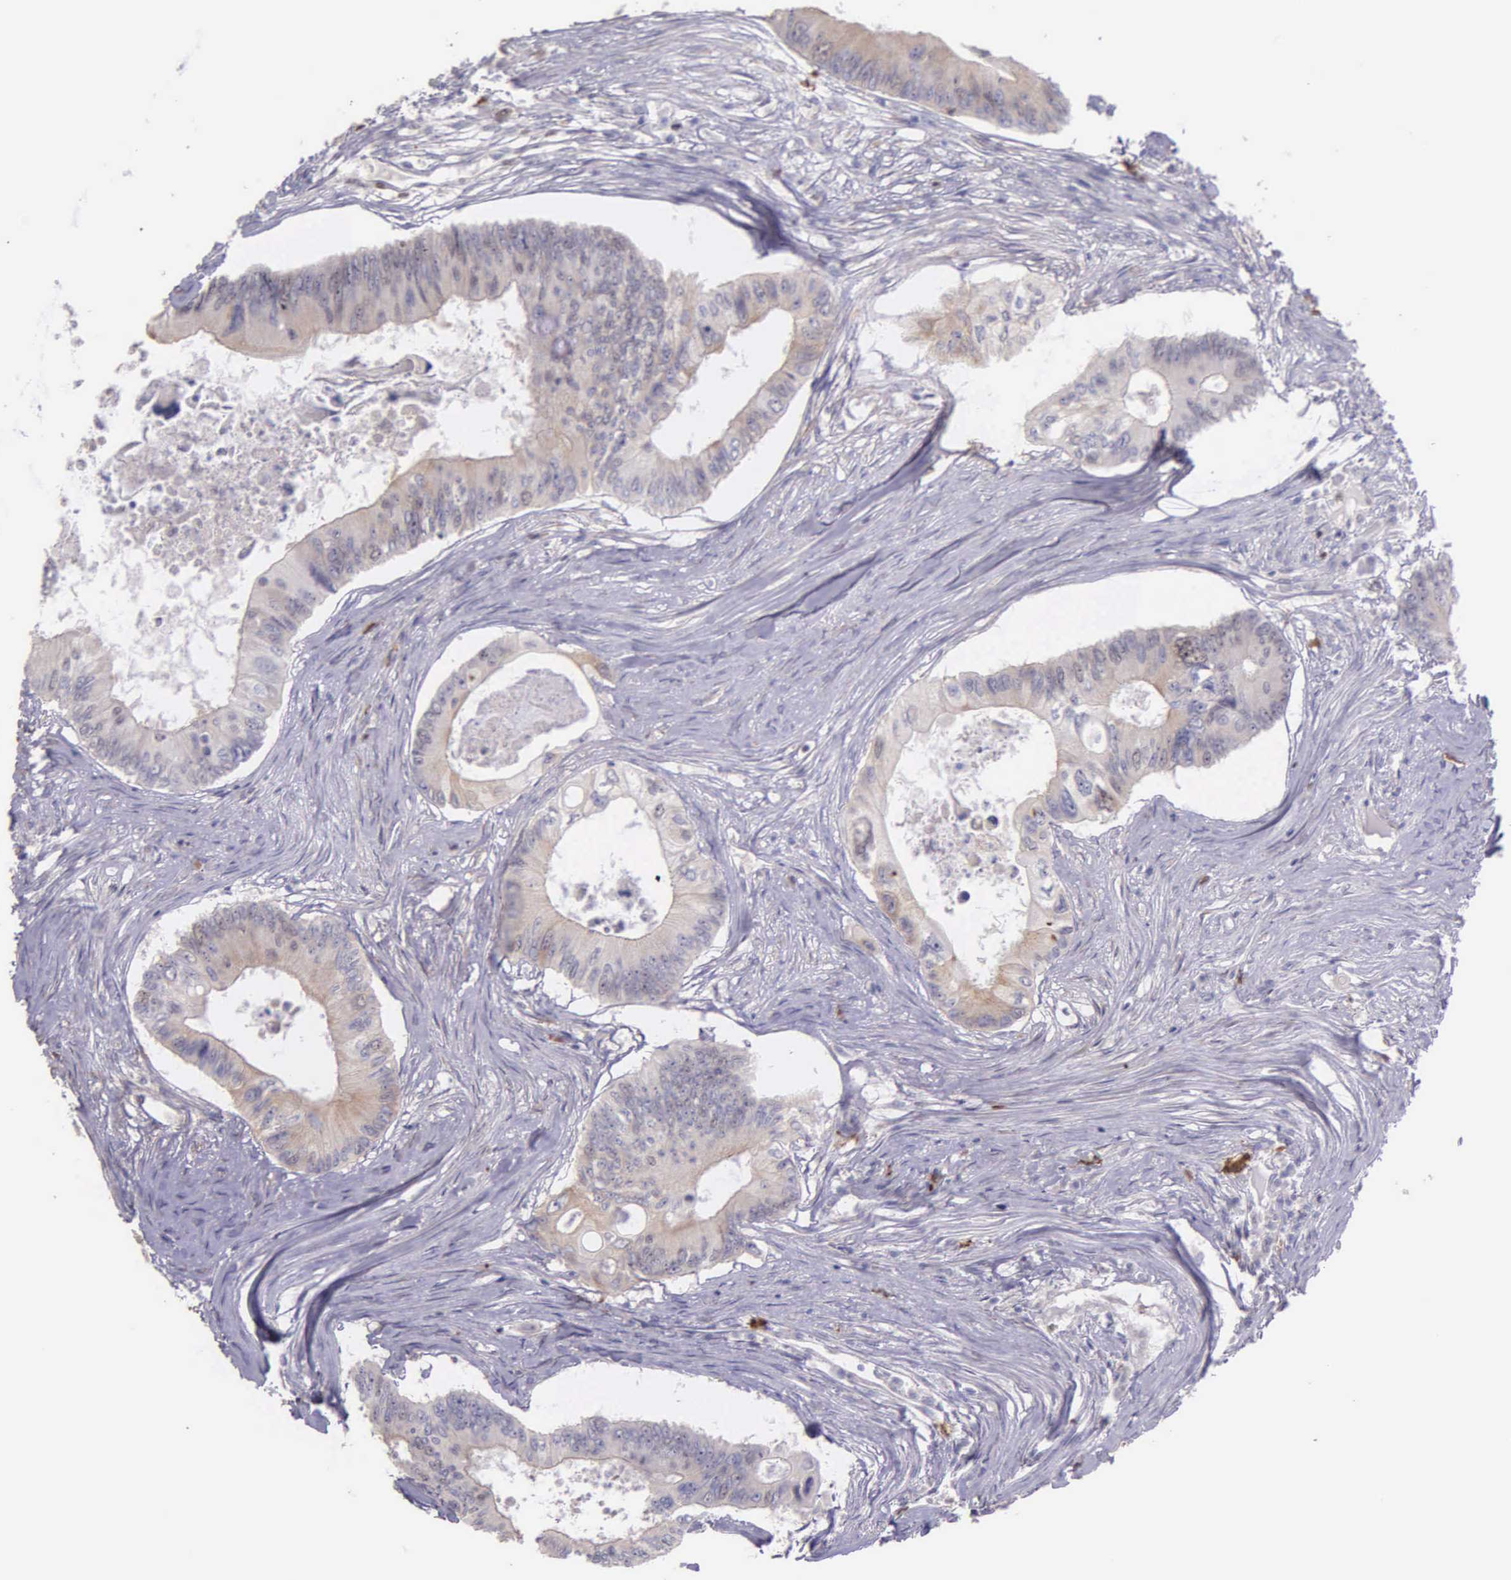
{"staining": {"intensity": "weak", "quantity": "<25%", "location": "nuclear"}, "tissue": "colorectal cancer", "cell_type": "Tumor cells", "image_type": "cancer", "snomed": [{"axis": "morphology", "description": "Adenocarcinoma, NOS"}, {"axis": "topography", "description": "Colon"}], "caption": "A micrograph of human adenocarcinoma (colorectal) is negative for staining in tumor cells.", "gene": "MCM5", "patient": {"sex": "male", "age": 65}}